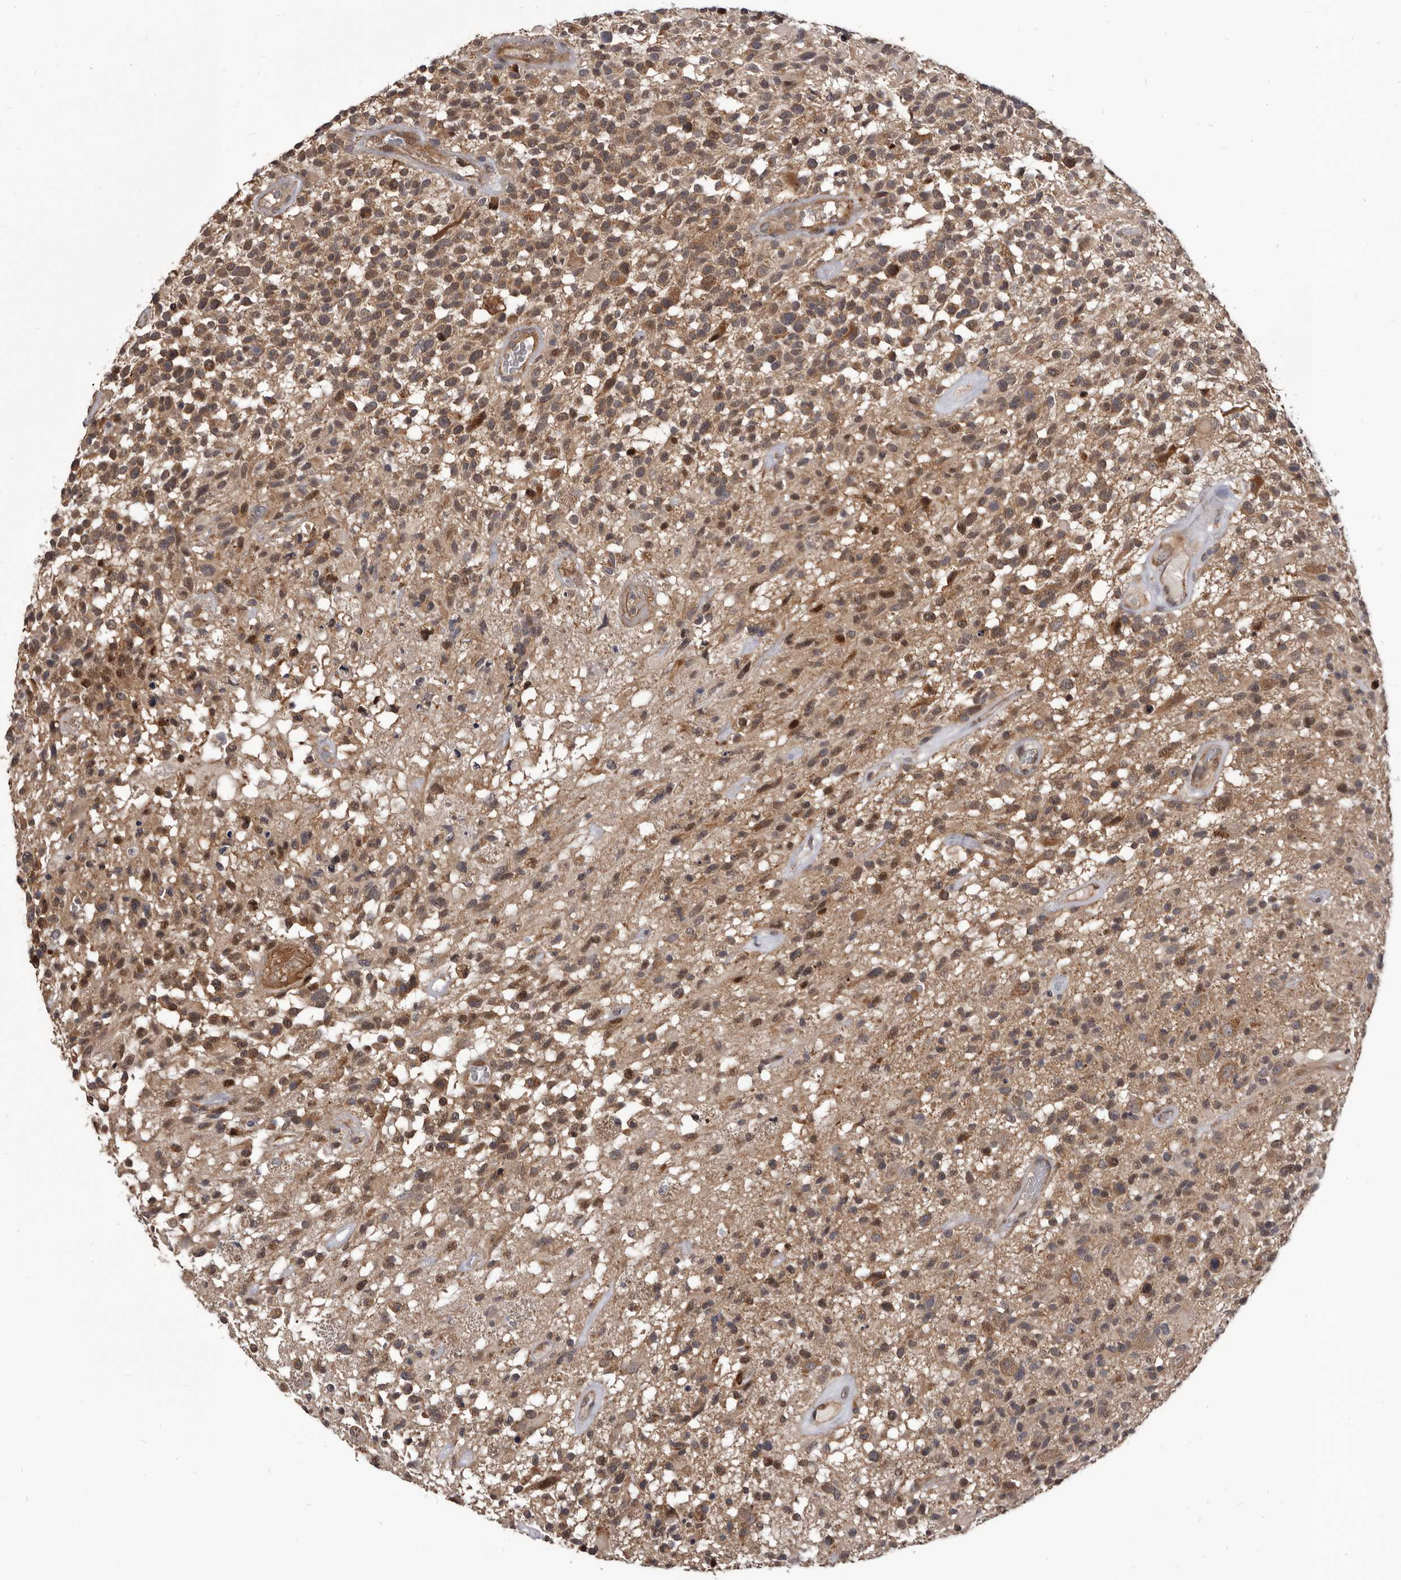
{"staining": {"intensity": "moderate", "quantity": ">75%", "location": "cytoplasmic/membranous"}, "tissue": "glioma", "cell_type": "Tumor cells", "image_type": "cancer", "snomed": [{"axis": "morphology", "description": "Glioma, malignant, High grade"}, {"axis": "morphology", "description": "Glioblastoma, NOS"}, {"axis": "topography", "description": "Brain"}], "caption": "A brown stain highlights moderate cytoplasmic/membranous positivity of a protein in human glioma tumor cells.", "gene": "MAP3K14", "patient": {"sex": "male", "age": 60}}